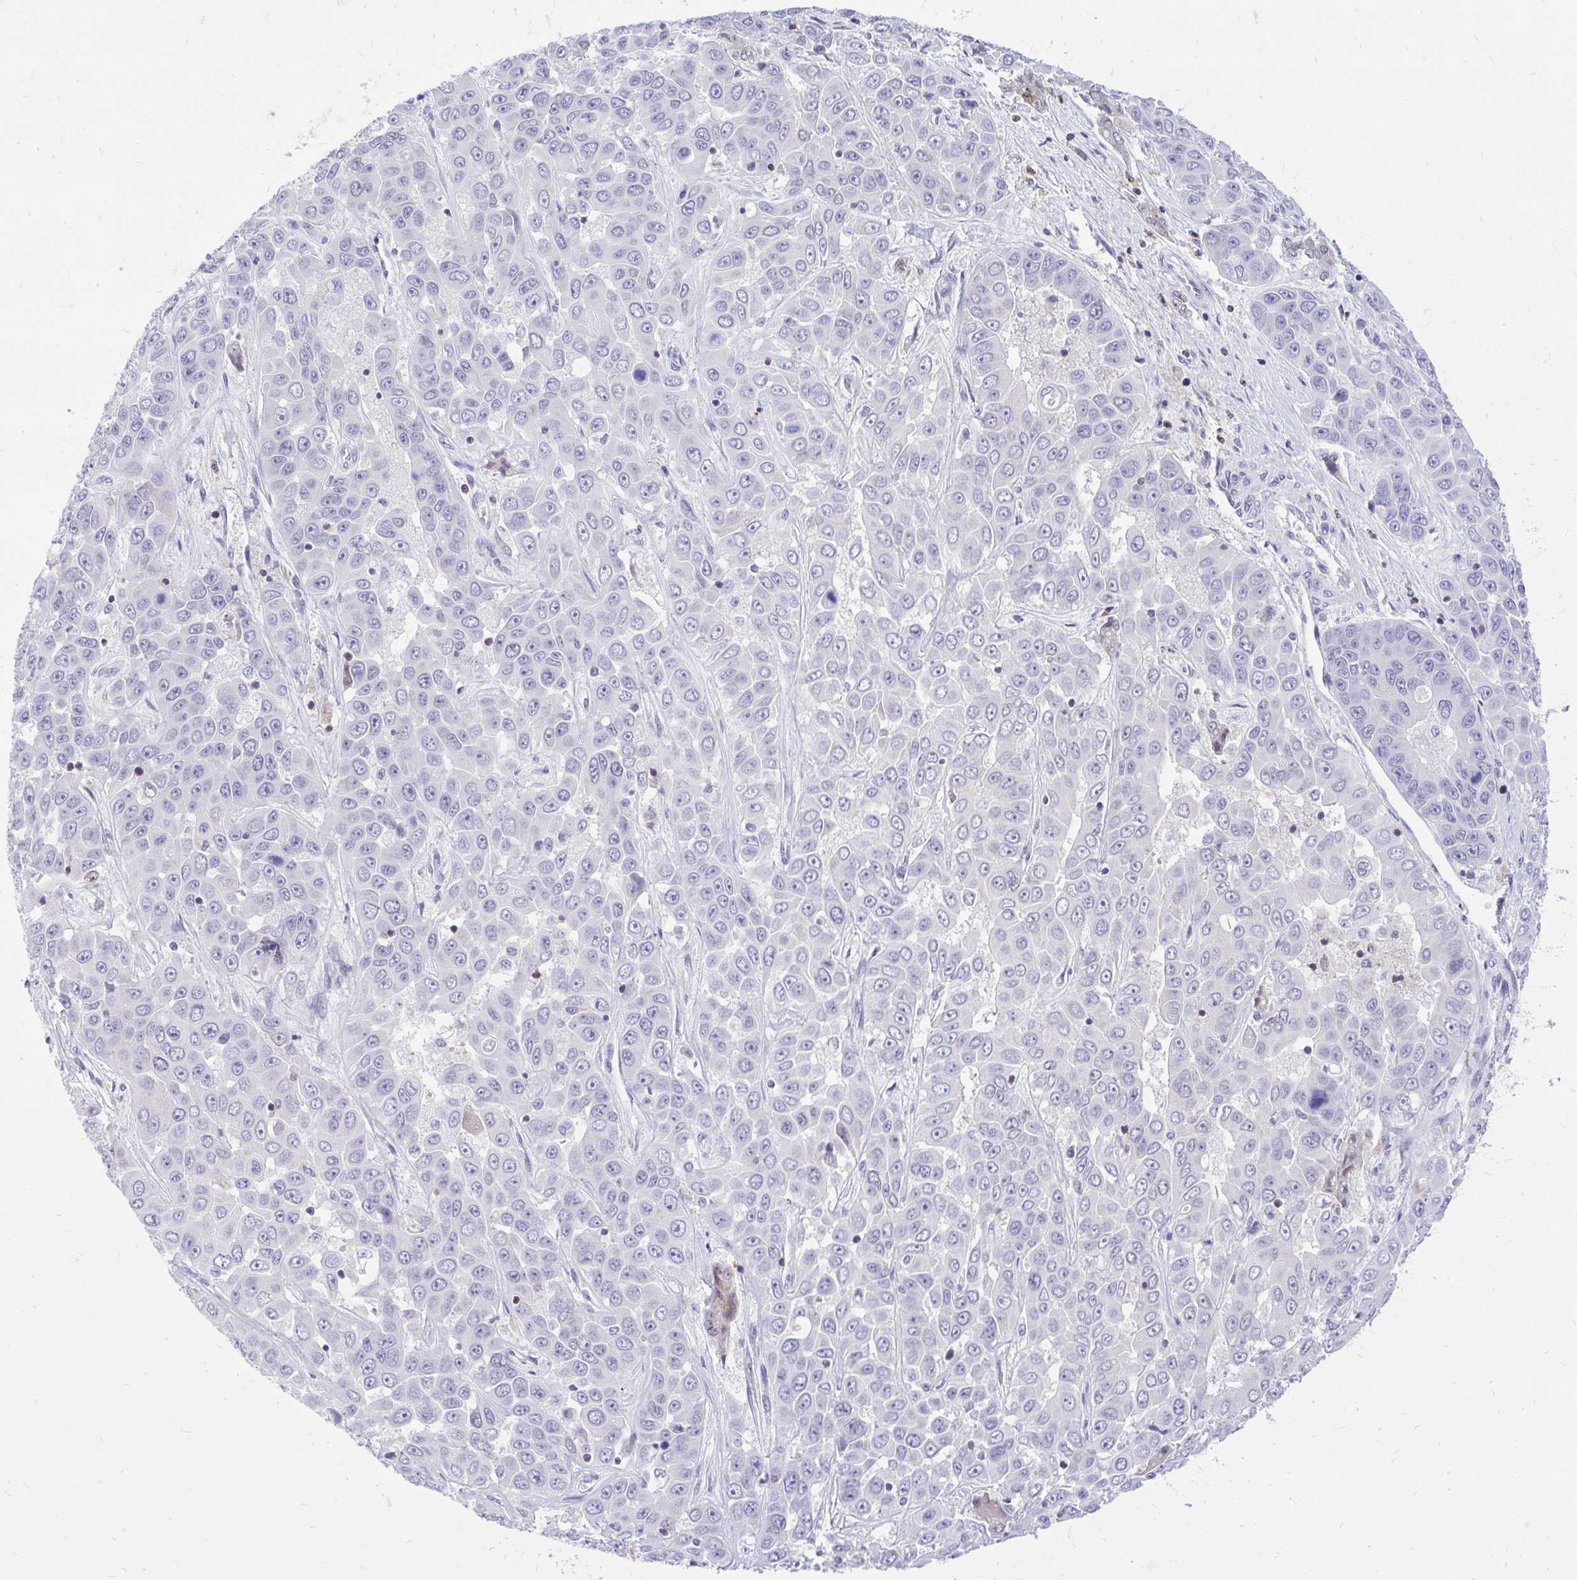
{"staining": {"intensity": "negative", "quantity": "none", "location": "none"}, "tissue": "liver cancer", "cell_type": "Tumor cells", "image_type": "cancer", "snomed": [{"axis": "morphology", "description": "Cholangiocarcinoma"}, {"axis": "topography", "description": "Liver"}], "caption": "Tumor cells are negative for protein expression in human liver cancer.", "gene": "CXCL8", "patient": {"sex": "female", "age": 52}}